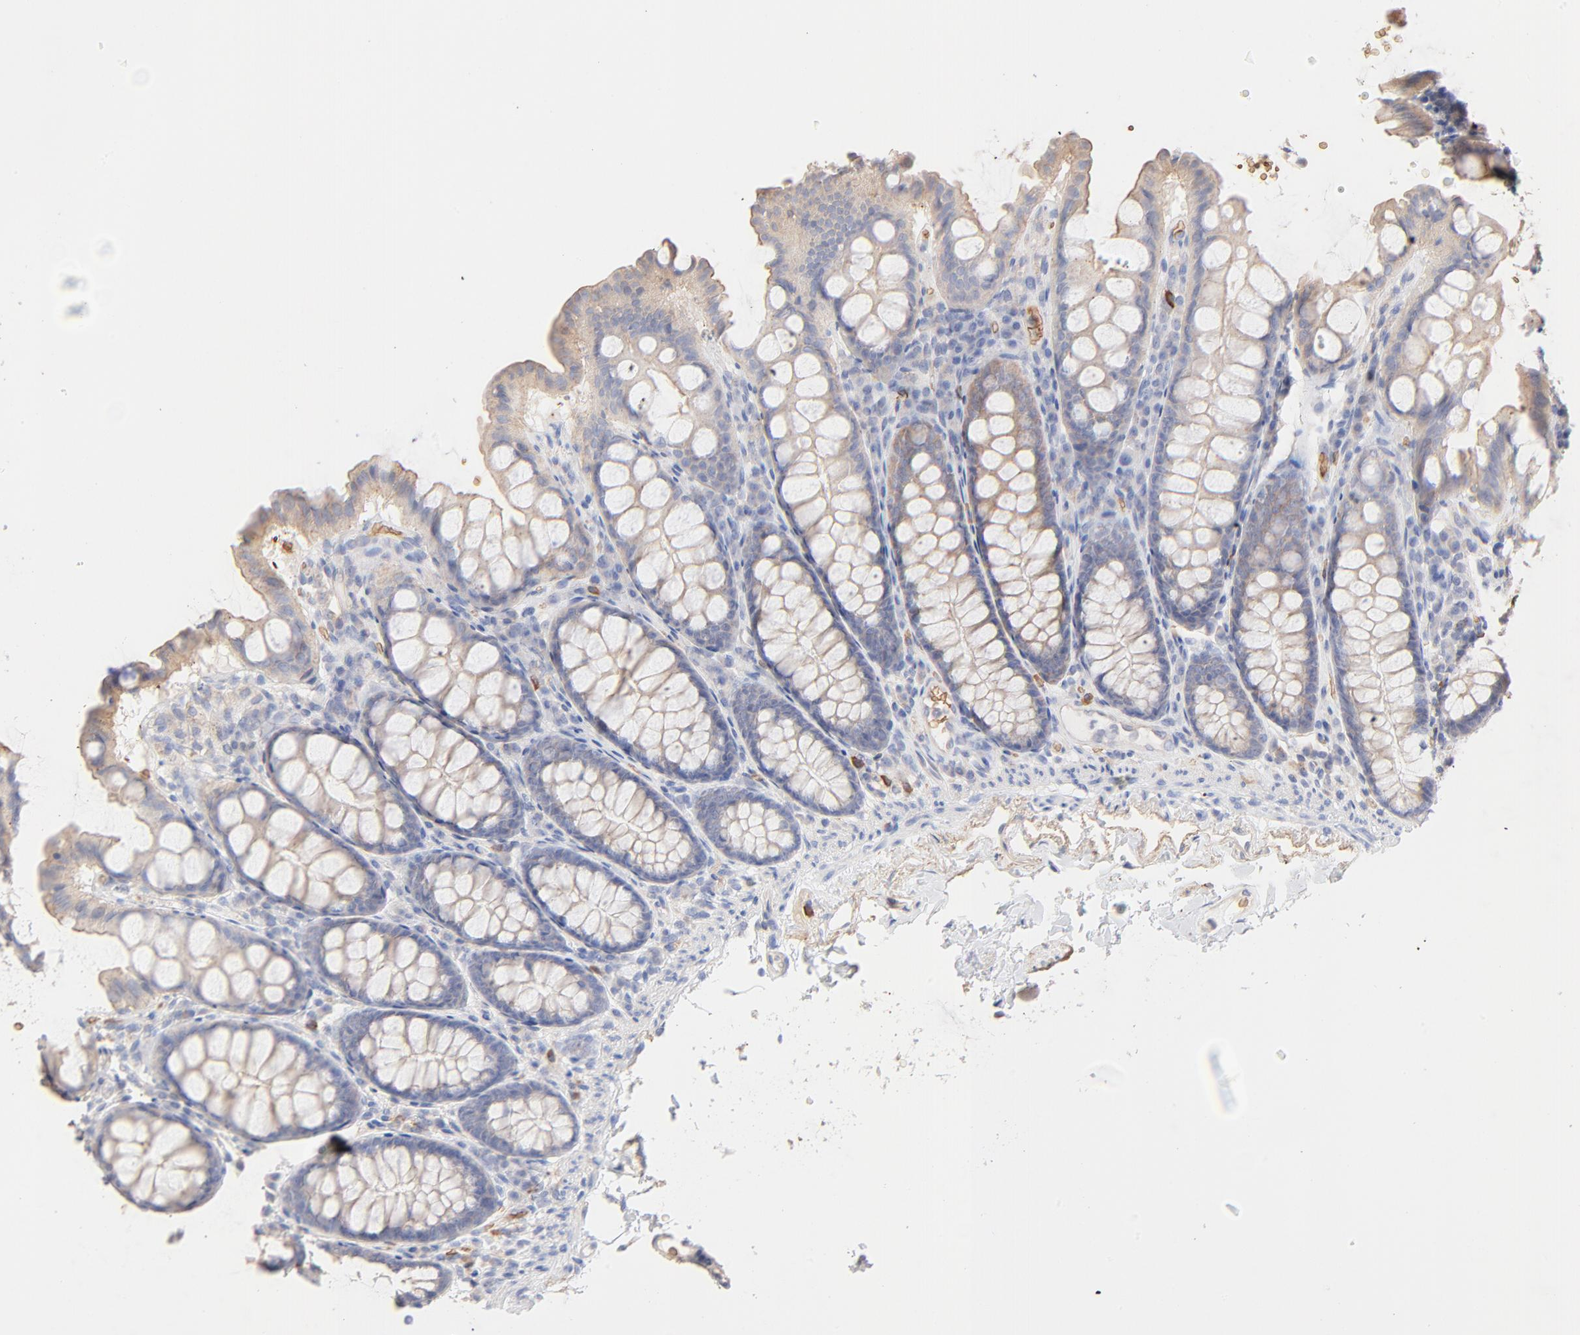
{"staining": {"intensity": "negative", "quantity": "none", "location": "none"}, "tissue": "colon", "cell_type": "Endothelial cells", "image_type": "normal", "snomed": [{"axis": "morphology", "description": "Normal tissue, NOS"}, {"axis": "topography", "description": "Colon"}], "caption": "DAB (3,3'-diaminobenzidine) immunohistochemical staining of unremarkable human colon reveals no significant positivity in endothelial cells.", "gene": "SPTB", "patient": {"sex": "female", "age": 61}}